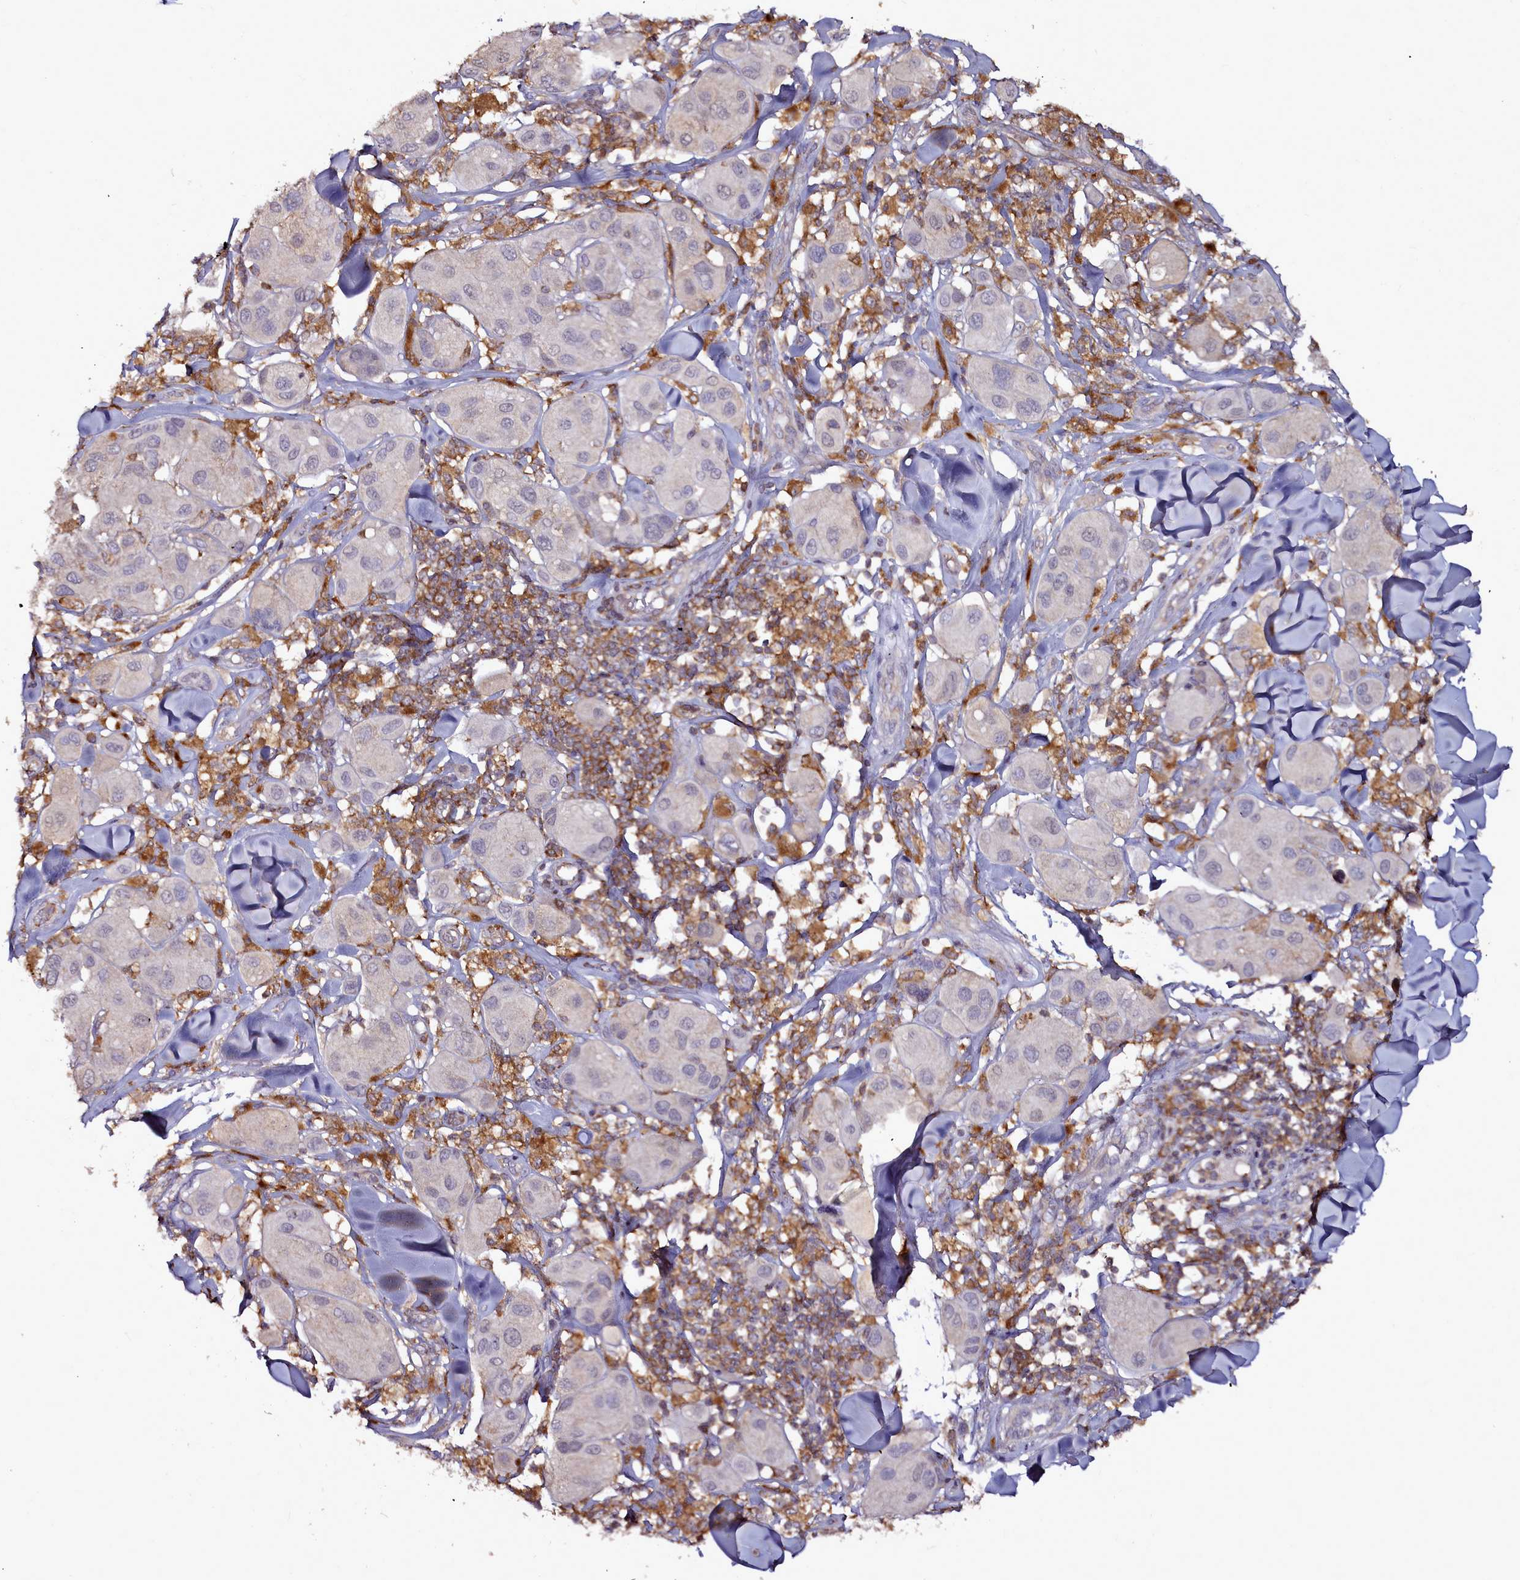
{"staining": {"intensity": "negative", "quantity": "none", "location": "none"}, "tissue": "melanoma", "cell_type": "Tumor cells", "image_type": "cancer", "snomed": [{"axis": "morphology", "description": "Malignant melanoma, Metastatic site"}, {"axis": "topography", "description": "Skin"}], "caption": "Melanoma was stained to show a protein in brown. There is no significant expression in tumor cells. (Immunohistochemistry, brightfield microscopy, high magnification).", "gene": "NCKAP1L", "patient": {"sex": "male", "age": 41}}